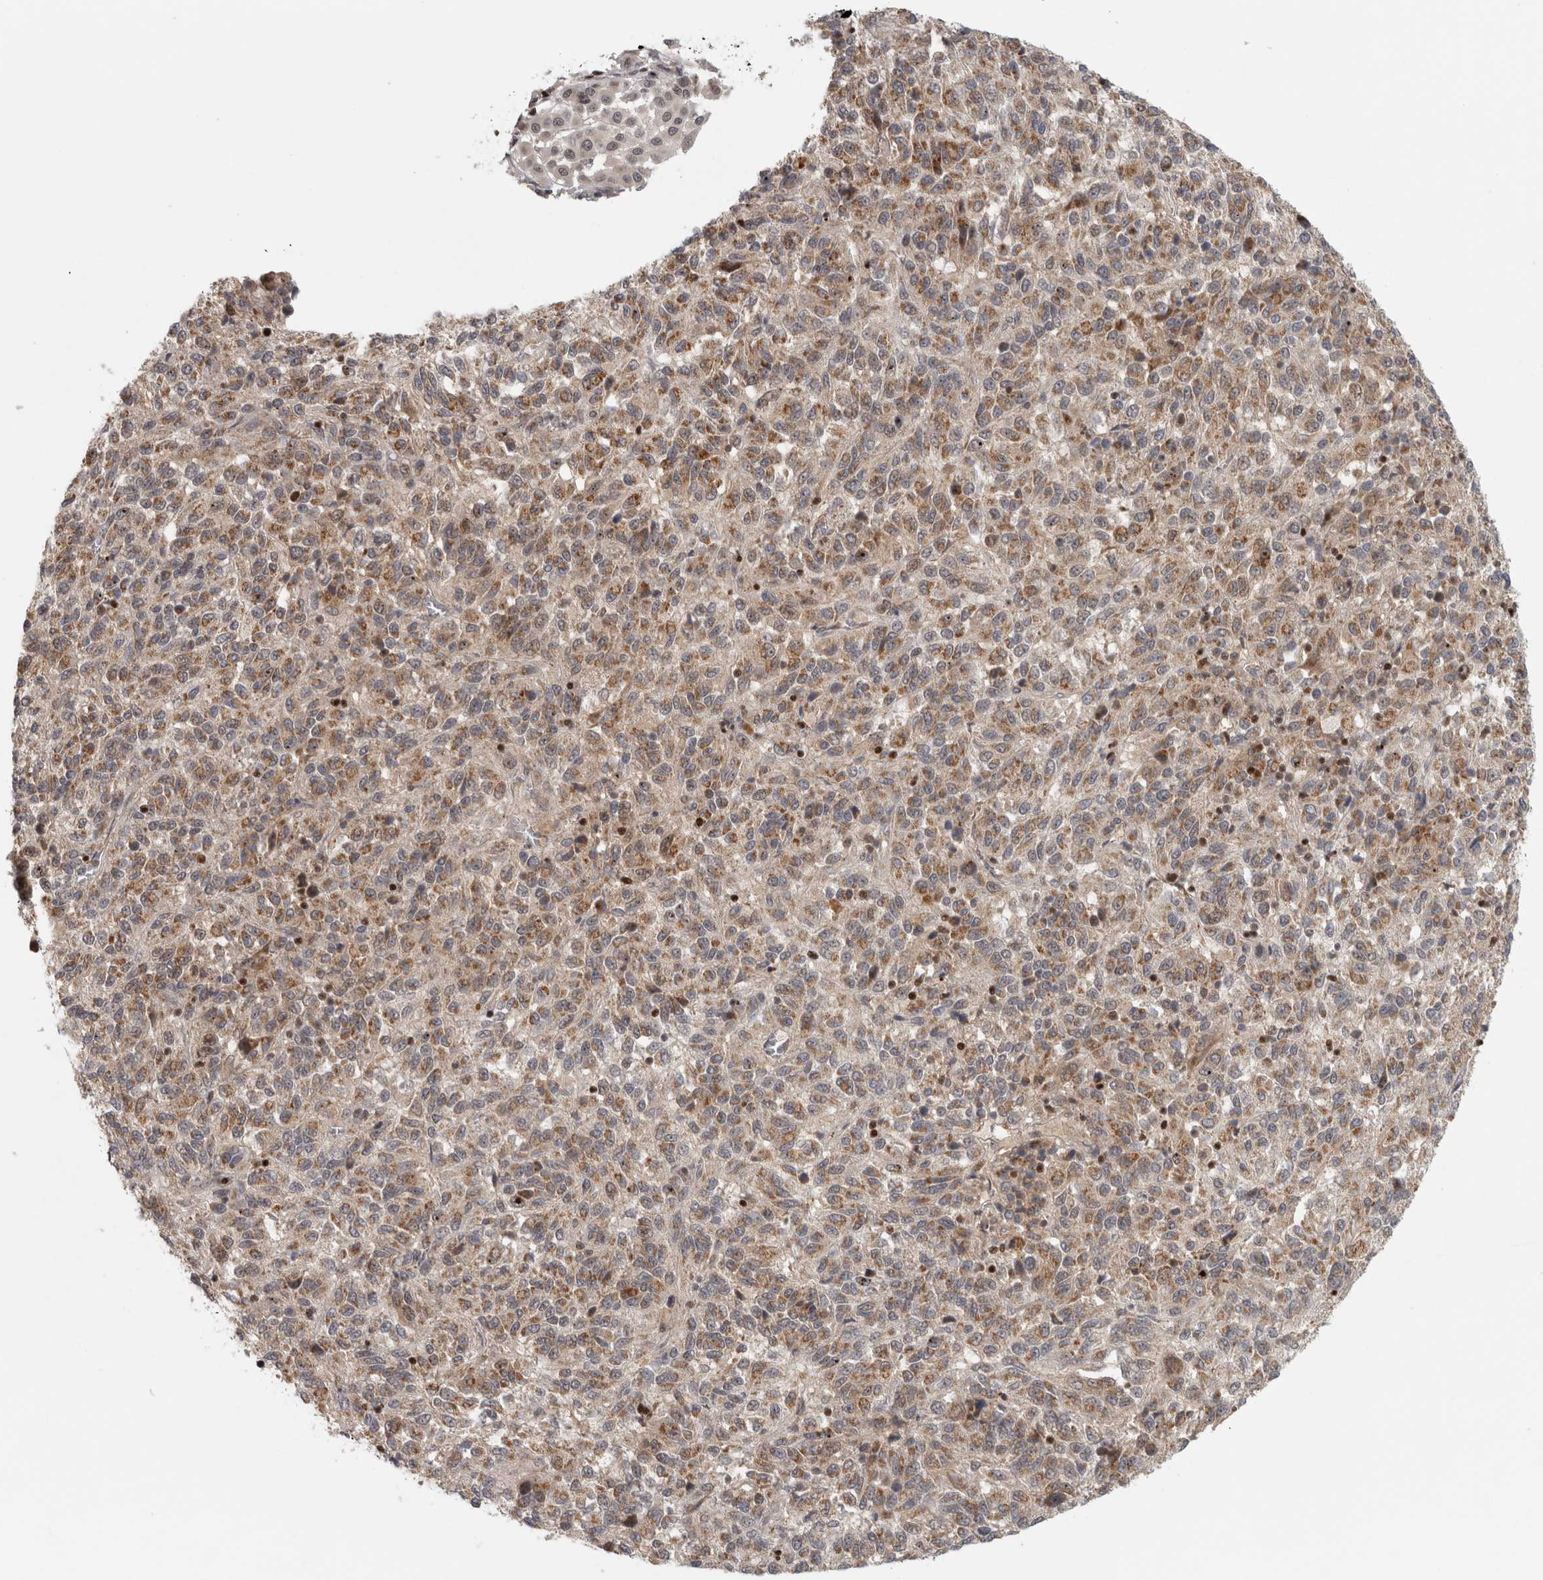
{"staining": {"intensity": "moderate", "quantity": ">75%", "location": "cytoplasmic/membranous"}, "tissue": "melanoma", "cell_type": "Tumor cells", "image_type": "cancer", "snomed": [{"axis": "morphology", "description": "Malignant melanoma, Metastatic site"}, {"axis": "topography", "description": "Lung"}], "caption": "Protein analysis of melanoma tissue demonstrates moderate cytoplasmic/membranous expression in approximately >75% of tumor cells.", "gene": "KDM8", "patient": {"sex": "male", "age": 64}}